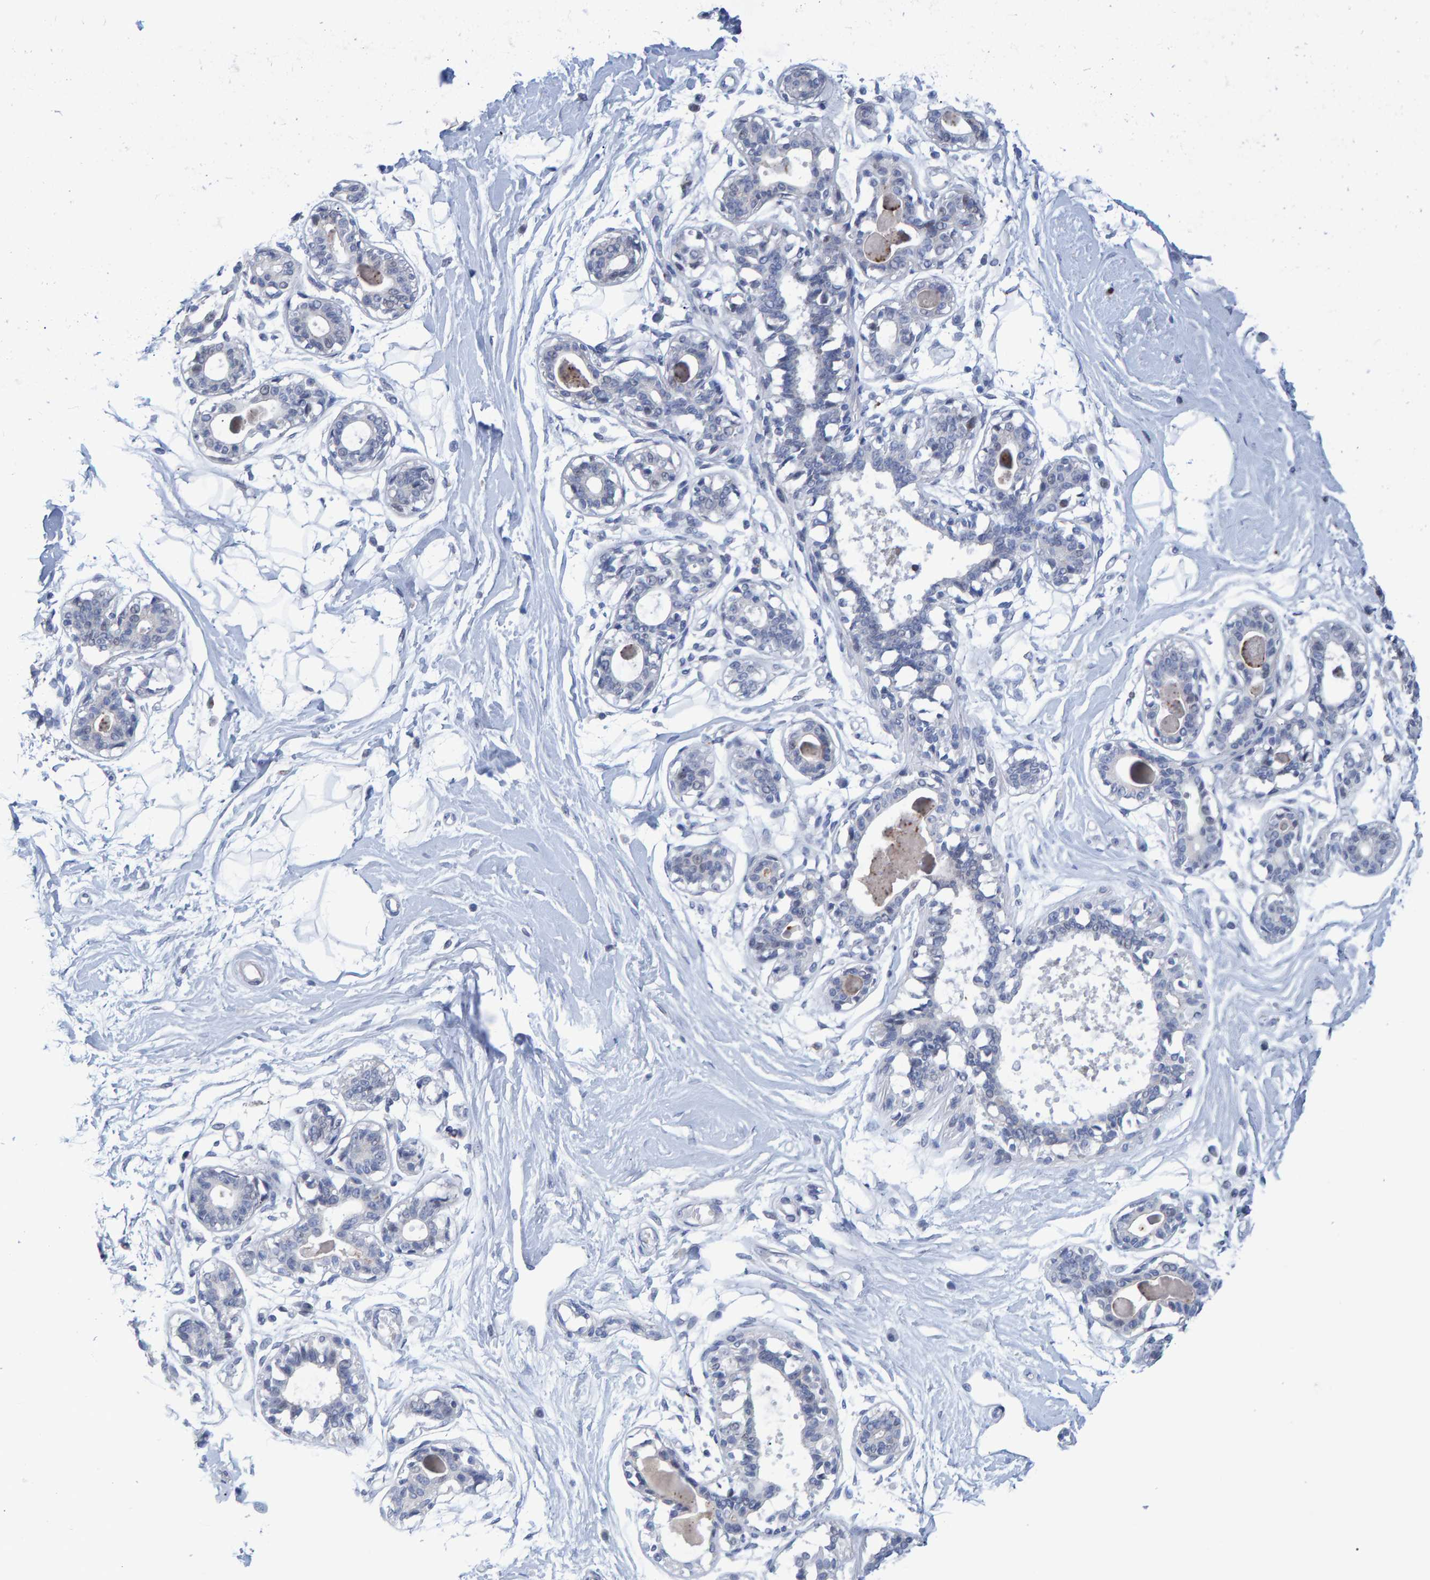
{"staining": {"intensity": "negative", "quantity": "none", "location": "none"}, "tissue": "breast", "cell_type": "Adipocytes", "image_type": "normal", "snomed": [{"axis": "morphology", "description": "Normal tissue, NOS"}, {"axis": "topography", "description": "Breast"}], "caption": "Immunohistochemical staining of unremarkable breast exhibits no significant staining in adipocytes.", "gene": "PROCA1", "patient": {"sex": "female", "age": 45}}